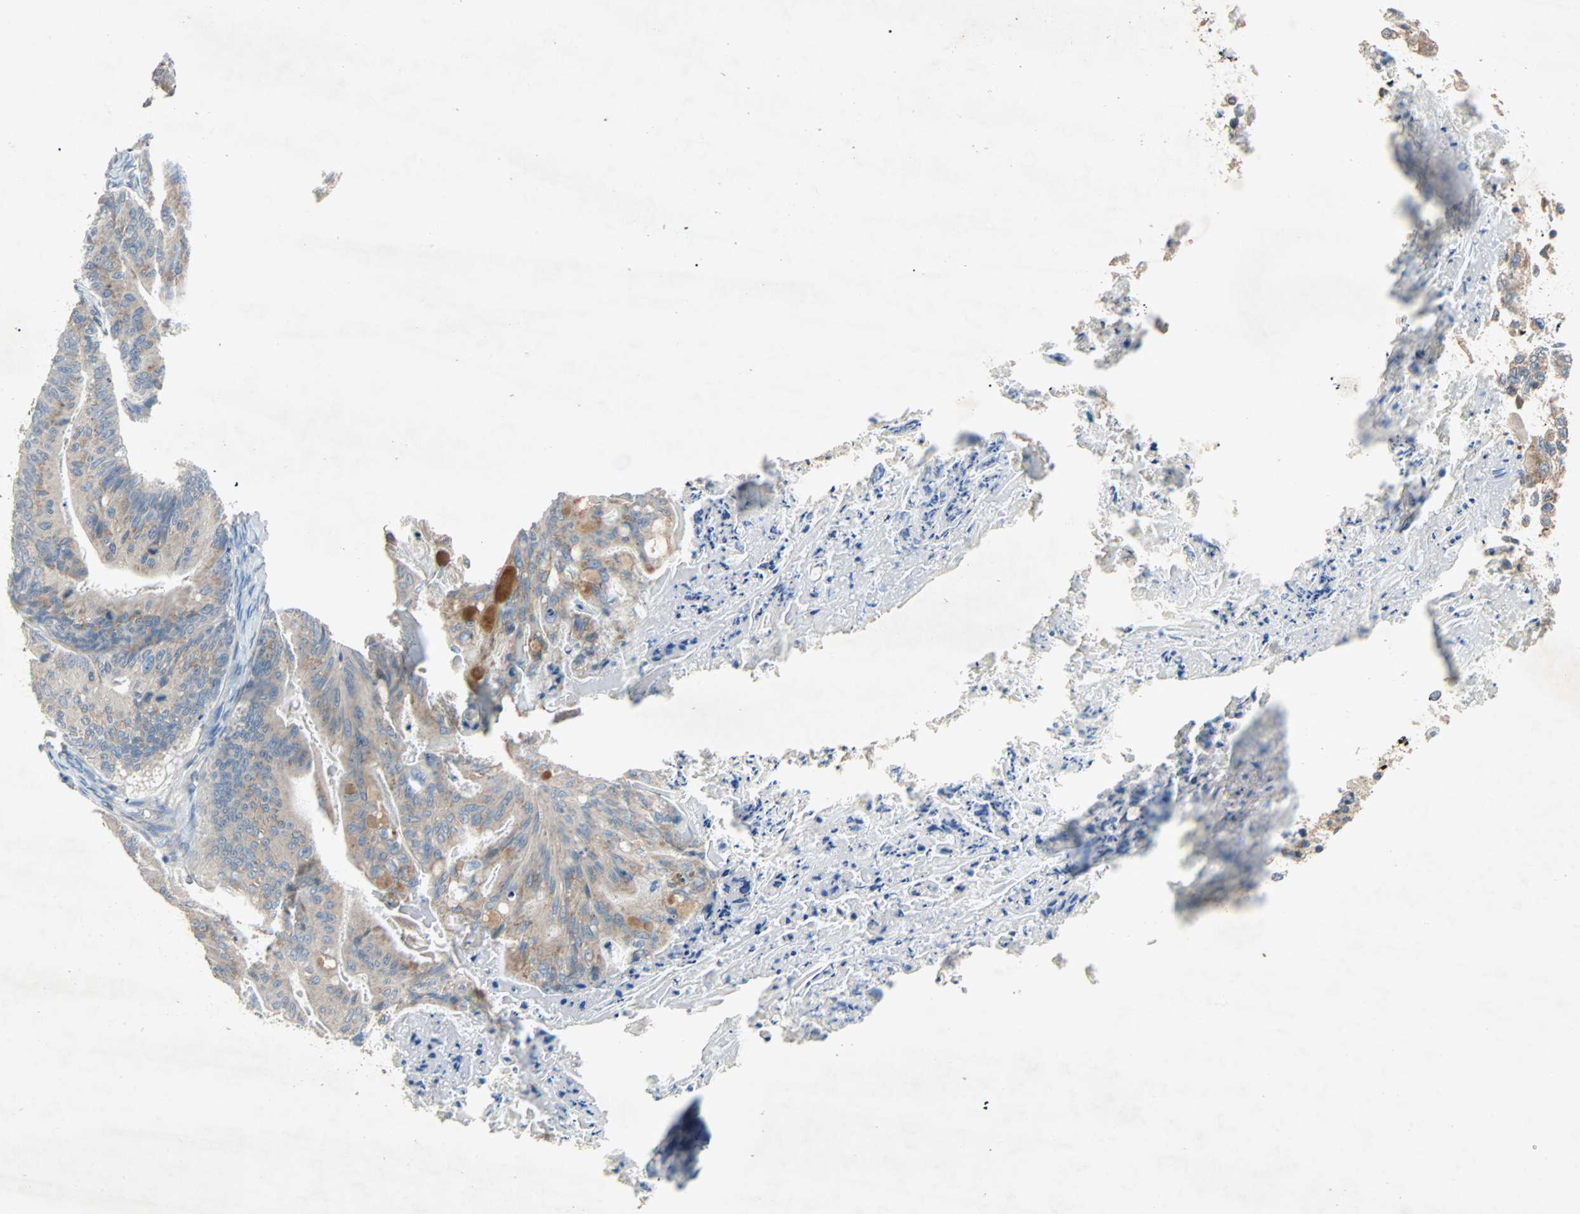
{"staining": {"intensity": "weak", "quantity": ">75%", "location": "cytoplasmic/membranous"}, "tissue": "ovarian cancer", "cell_type": "Tumor cells", "image_type": "cancer", "snomed": [{"axis": "morphology", "description": "Cystadenocarcinoma, mucinous, NOS"}, {"axis": "topography", "description": "Ovary"}], "caption": "Immunohistochemistry (IHC) (DAB (3,3'-diaminobenzidine)) staining of human ovarian mucinous cystadenocarcinoma demonstrates weak cytoplasmic/membranous protein positivity in about >75% of tumor cells. (IHC, brightfield microscopy, high magnification).", "gene": "XYLT1", "patient": {"sex": "female", "age": 37}}